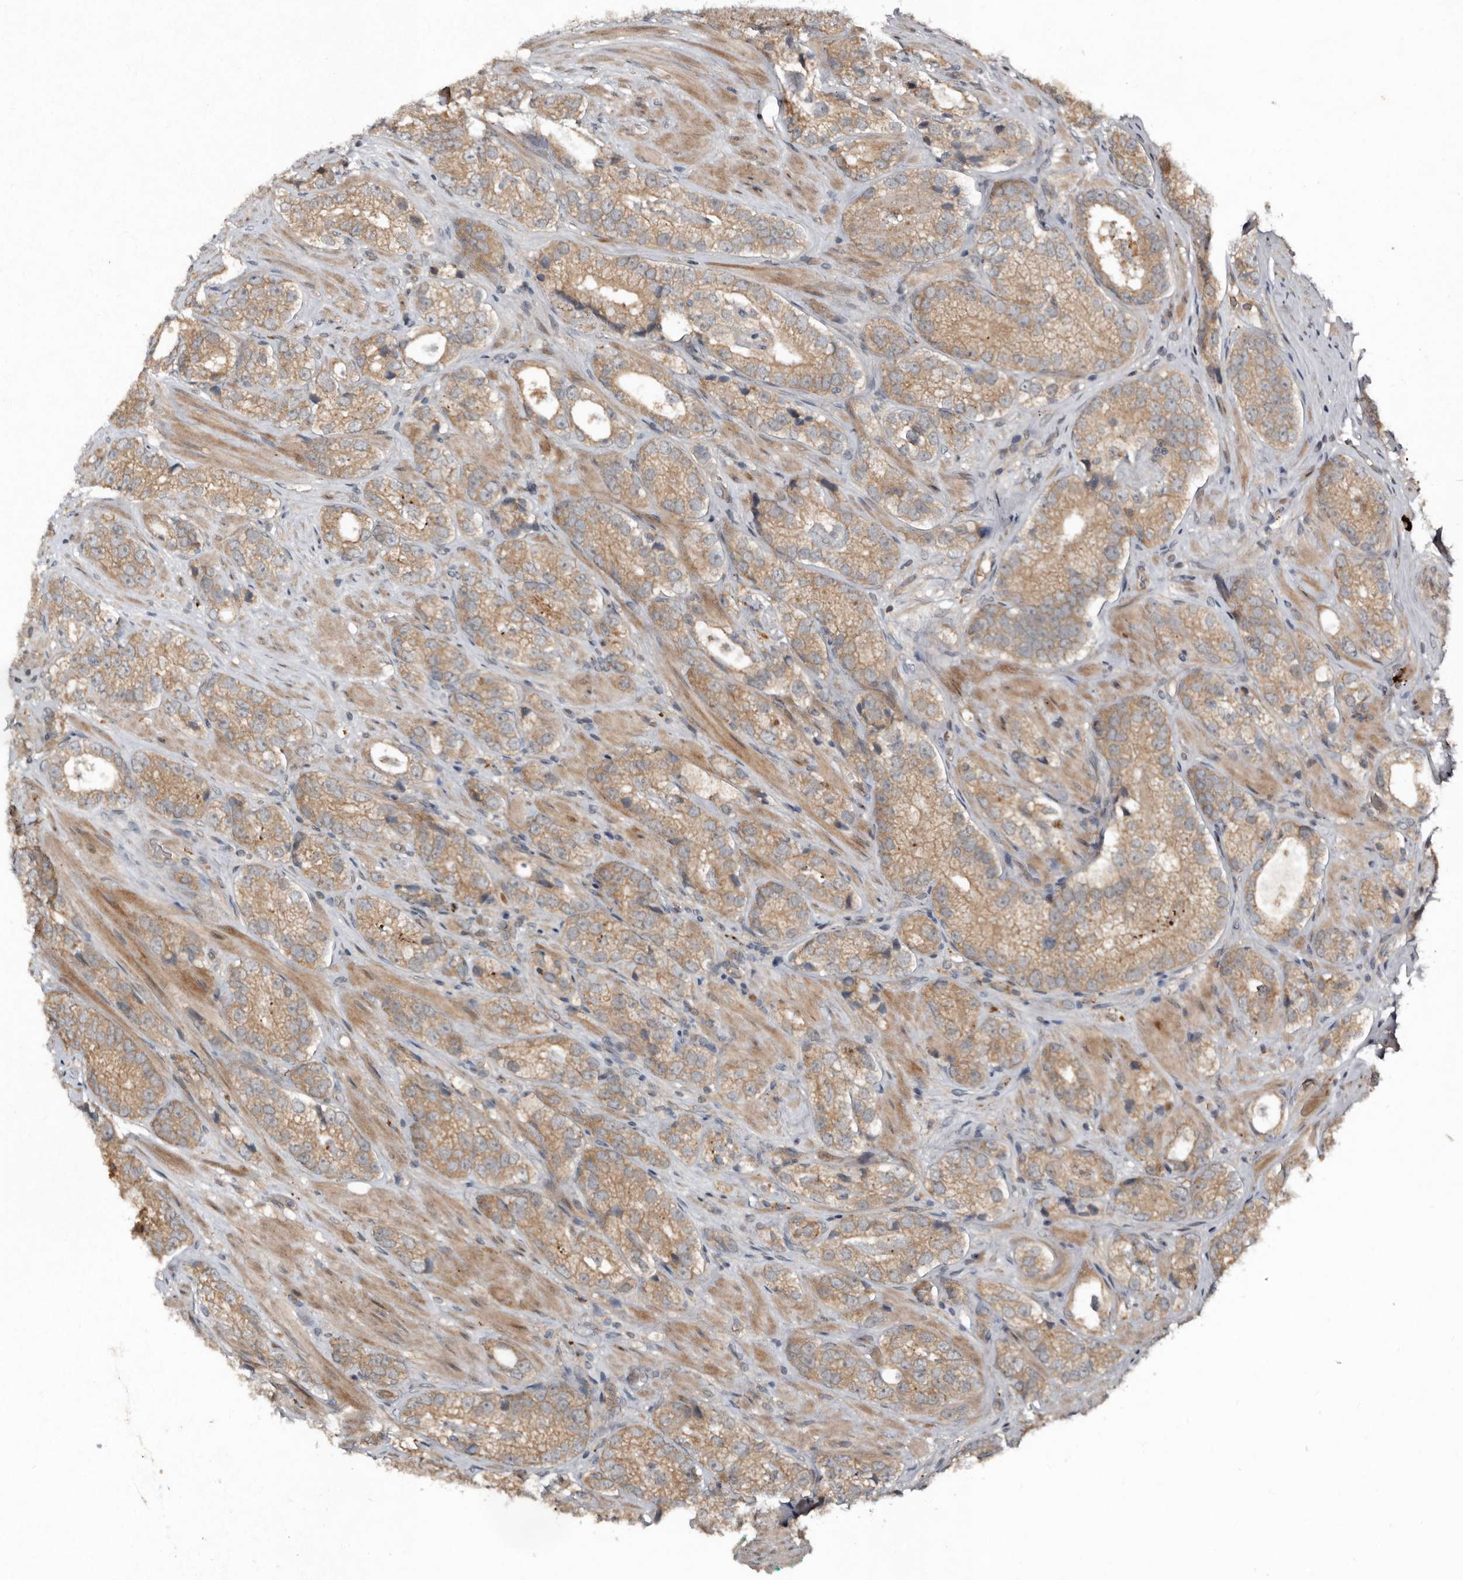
{"staining": {"intensity": "moderate", "quantity": ">75%", "location": "cytoplasmic/membranous"}, "tissue": "prostate cancer", "cell_type": "Tumor cells", "image_type": "cancer", "snomed": [{"axis": "morphology", "description": "Adenocarcinoma, High grade"}, {"axis": "topography", "description": "Prostate"}], "caption": "The immunohistochemical stain highlights moderate cytoplasmic/membranous staining in tumor cells of prostate high-grade adenocarcinoma tissue.", "gene": "TEAD3", "patient": {"sex": "male", "age": 56}}